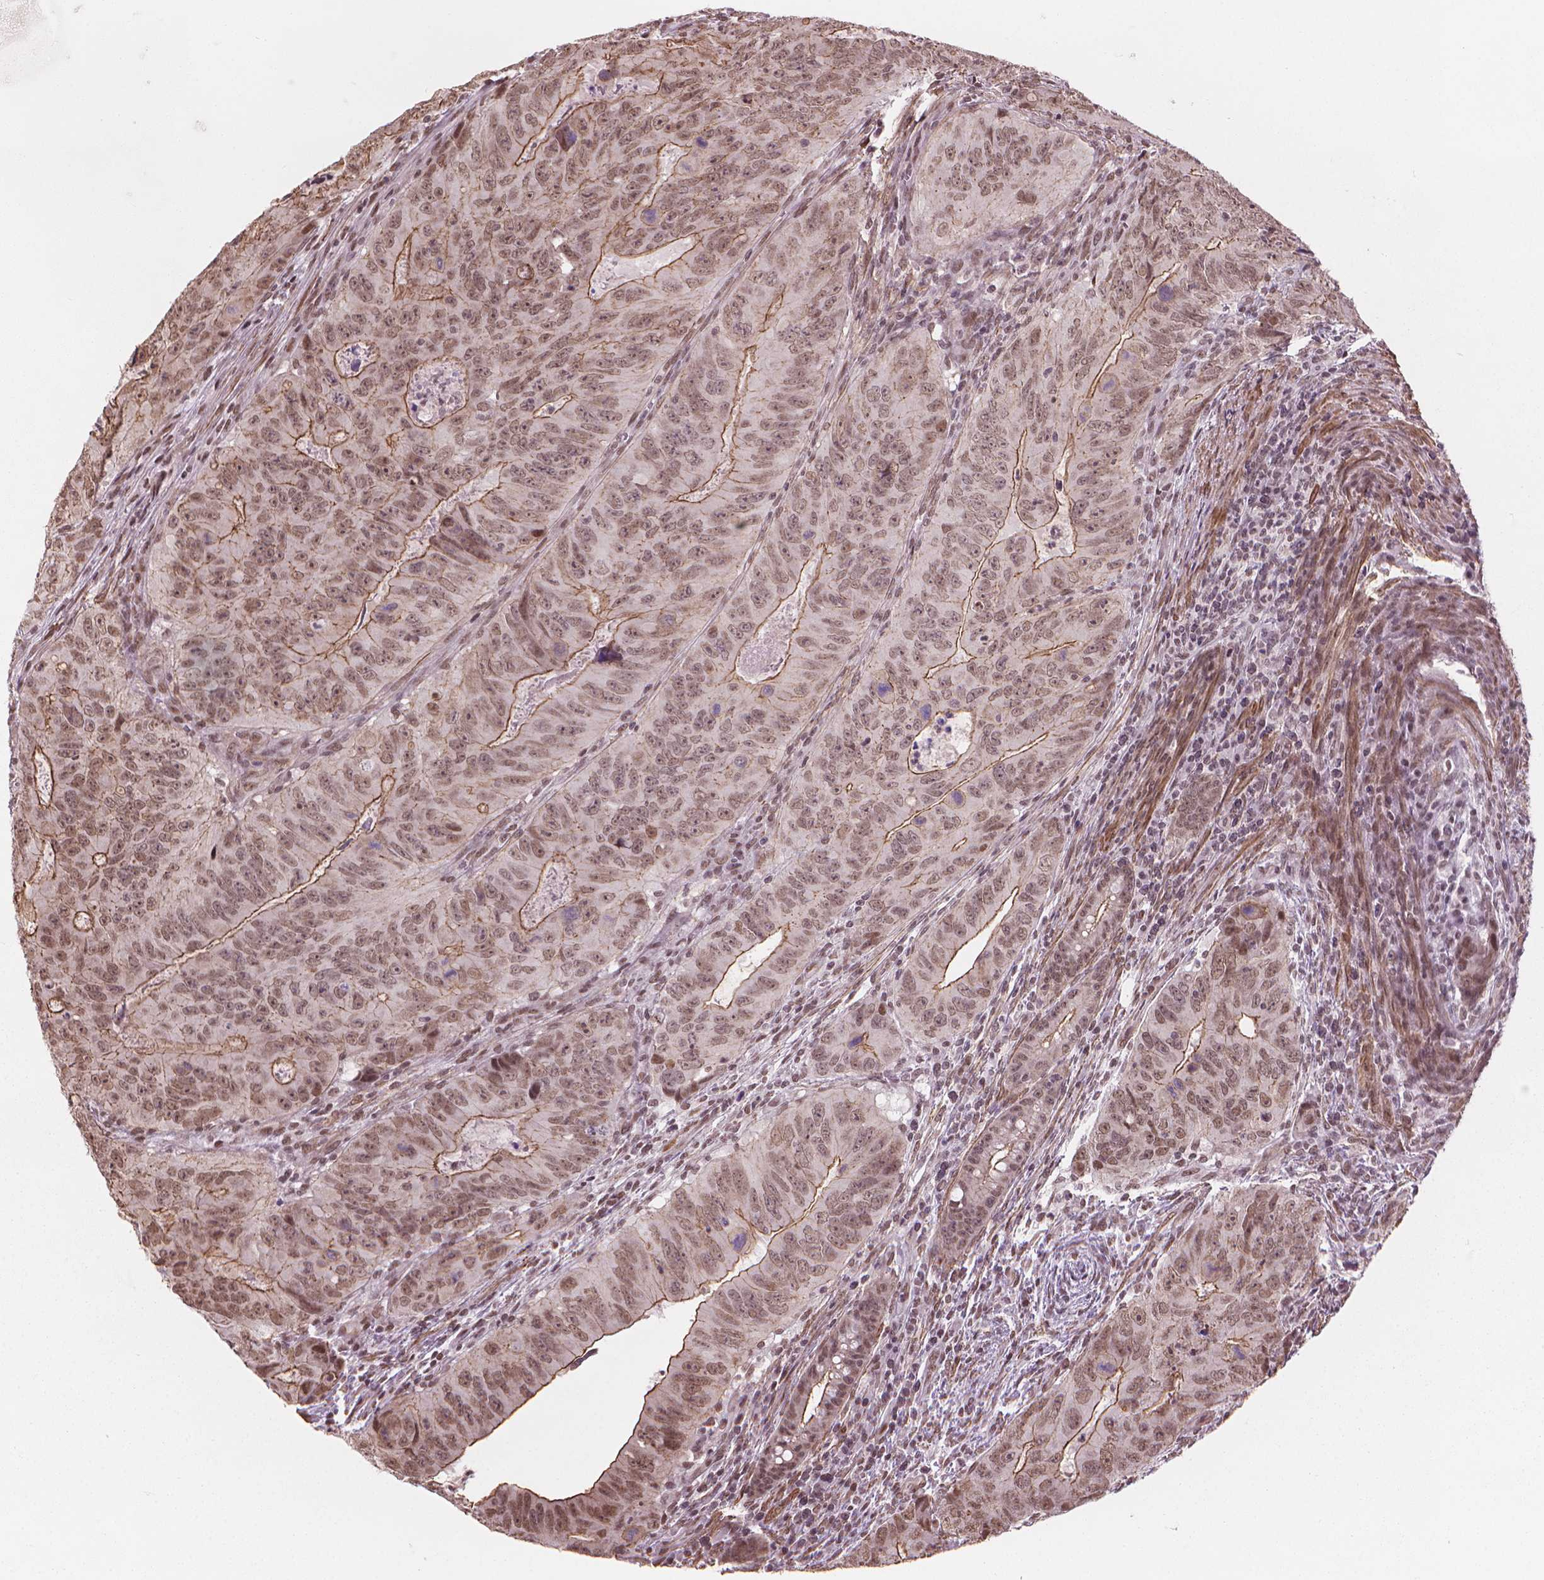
{"staining": {"intensity": "moderate", "quantity": ">75%", "location": "cytoplasmic/membranous,nuclear"}, "tissue": "colorectal cancer", "cell_type": "Tumor cells", "image_type": "cancer", "snomed": [{"axis": "morphology", "description": "Adenocarcinoma, NOS"}, {"axis": "topography", "description": "Colon"}], "caption": "A brown stain highlights moderate cytoplasmic/membranous and nuclear expression of a protein in human colorectal adenocarcinoma tumor cells.", "gene": "HOXD4", "patient": {"sex": "male", "age": 79}}